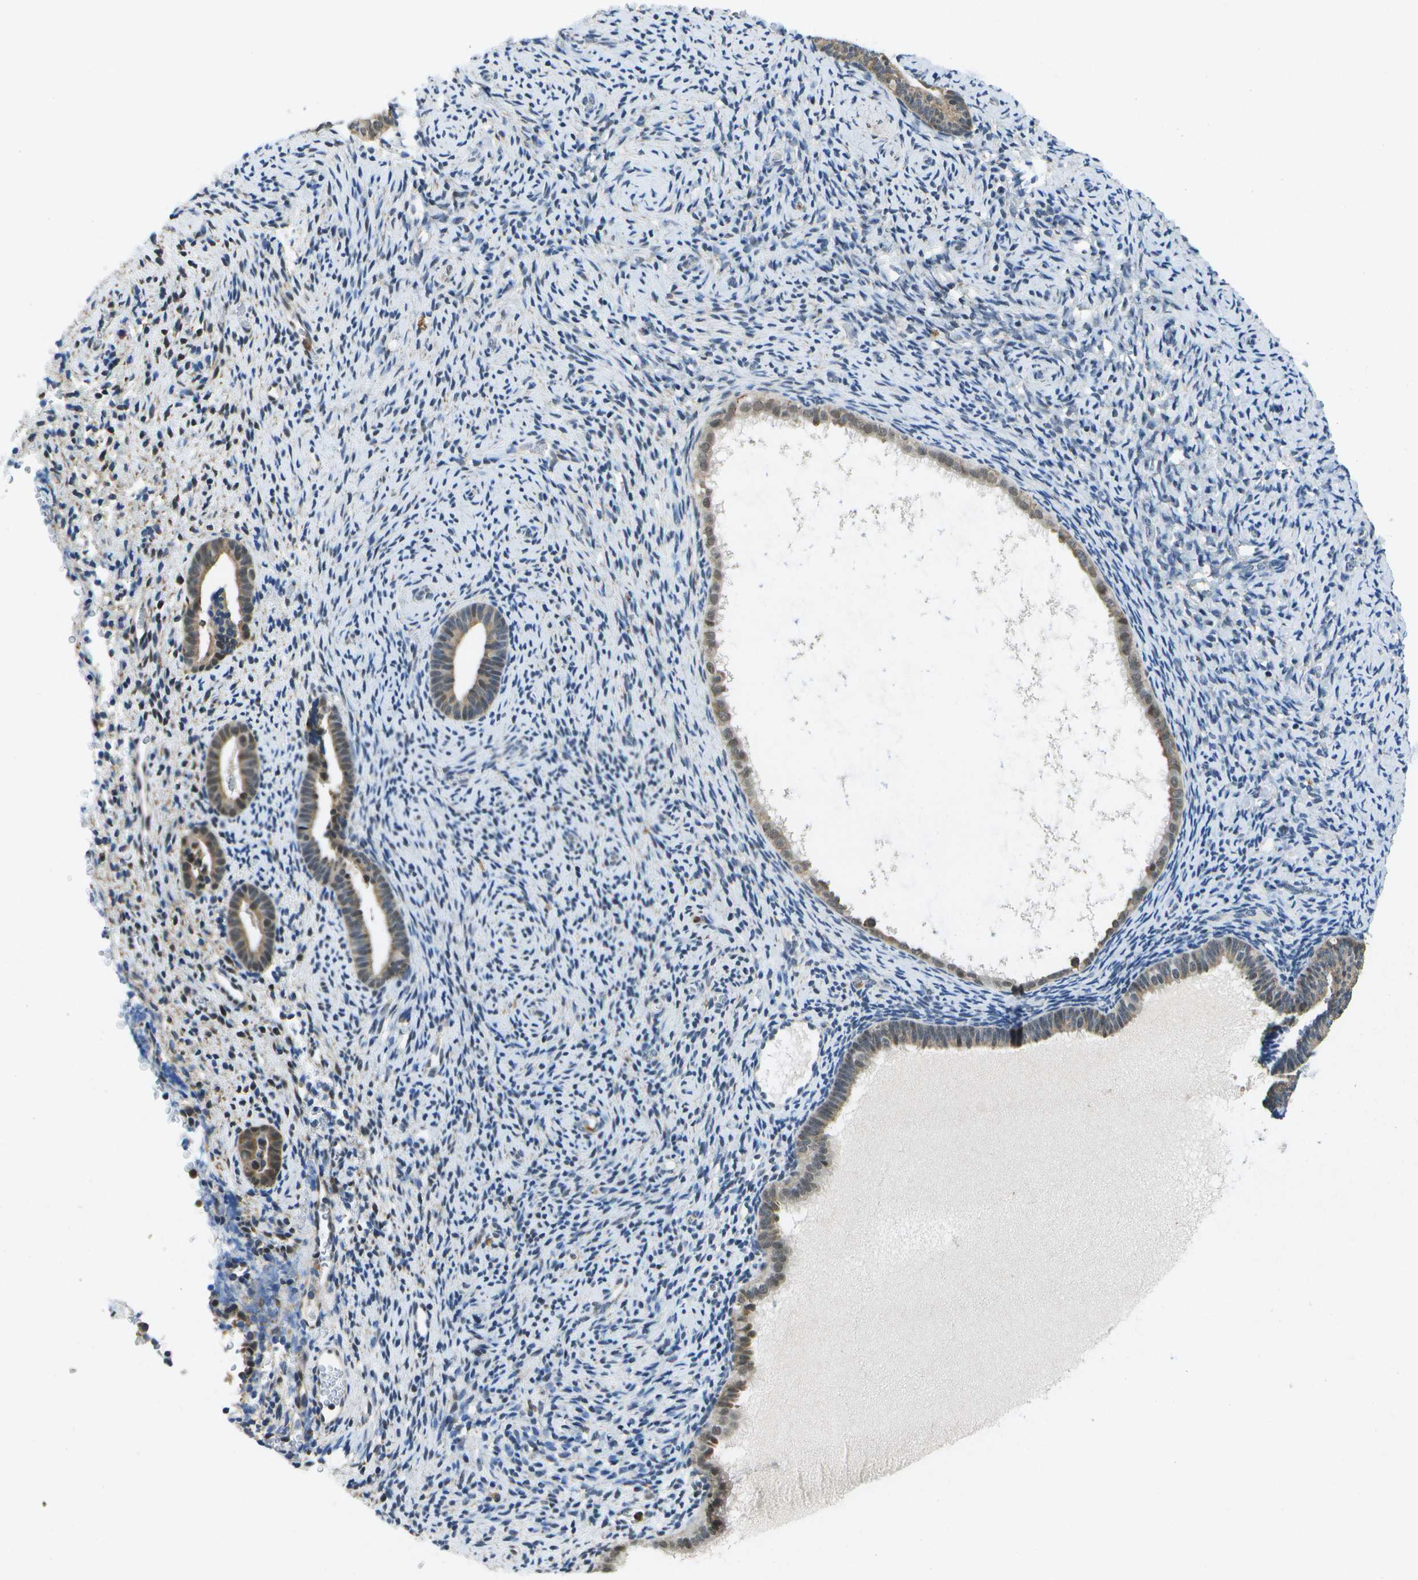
{"staining": {"intensity": "negative", "quantity": "none", "location": "none"}, "tissue": "endometrium", "cell_type": "Cells in endometrial stroma", "image_type": "normal", "snomed": [{"axis": "morphology", "description": "Normal tissue, NOS"}, {"axis": "topography", "description": "Endometrium"}], "caption": "There is no significant expression in cells in endometrial stroma of endometrium. (DAB IHC visualized using brightfield microscopy, high magnification).", "gene": "DSE", "patient": {"sex": "female", "age": 51}}